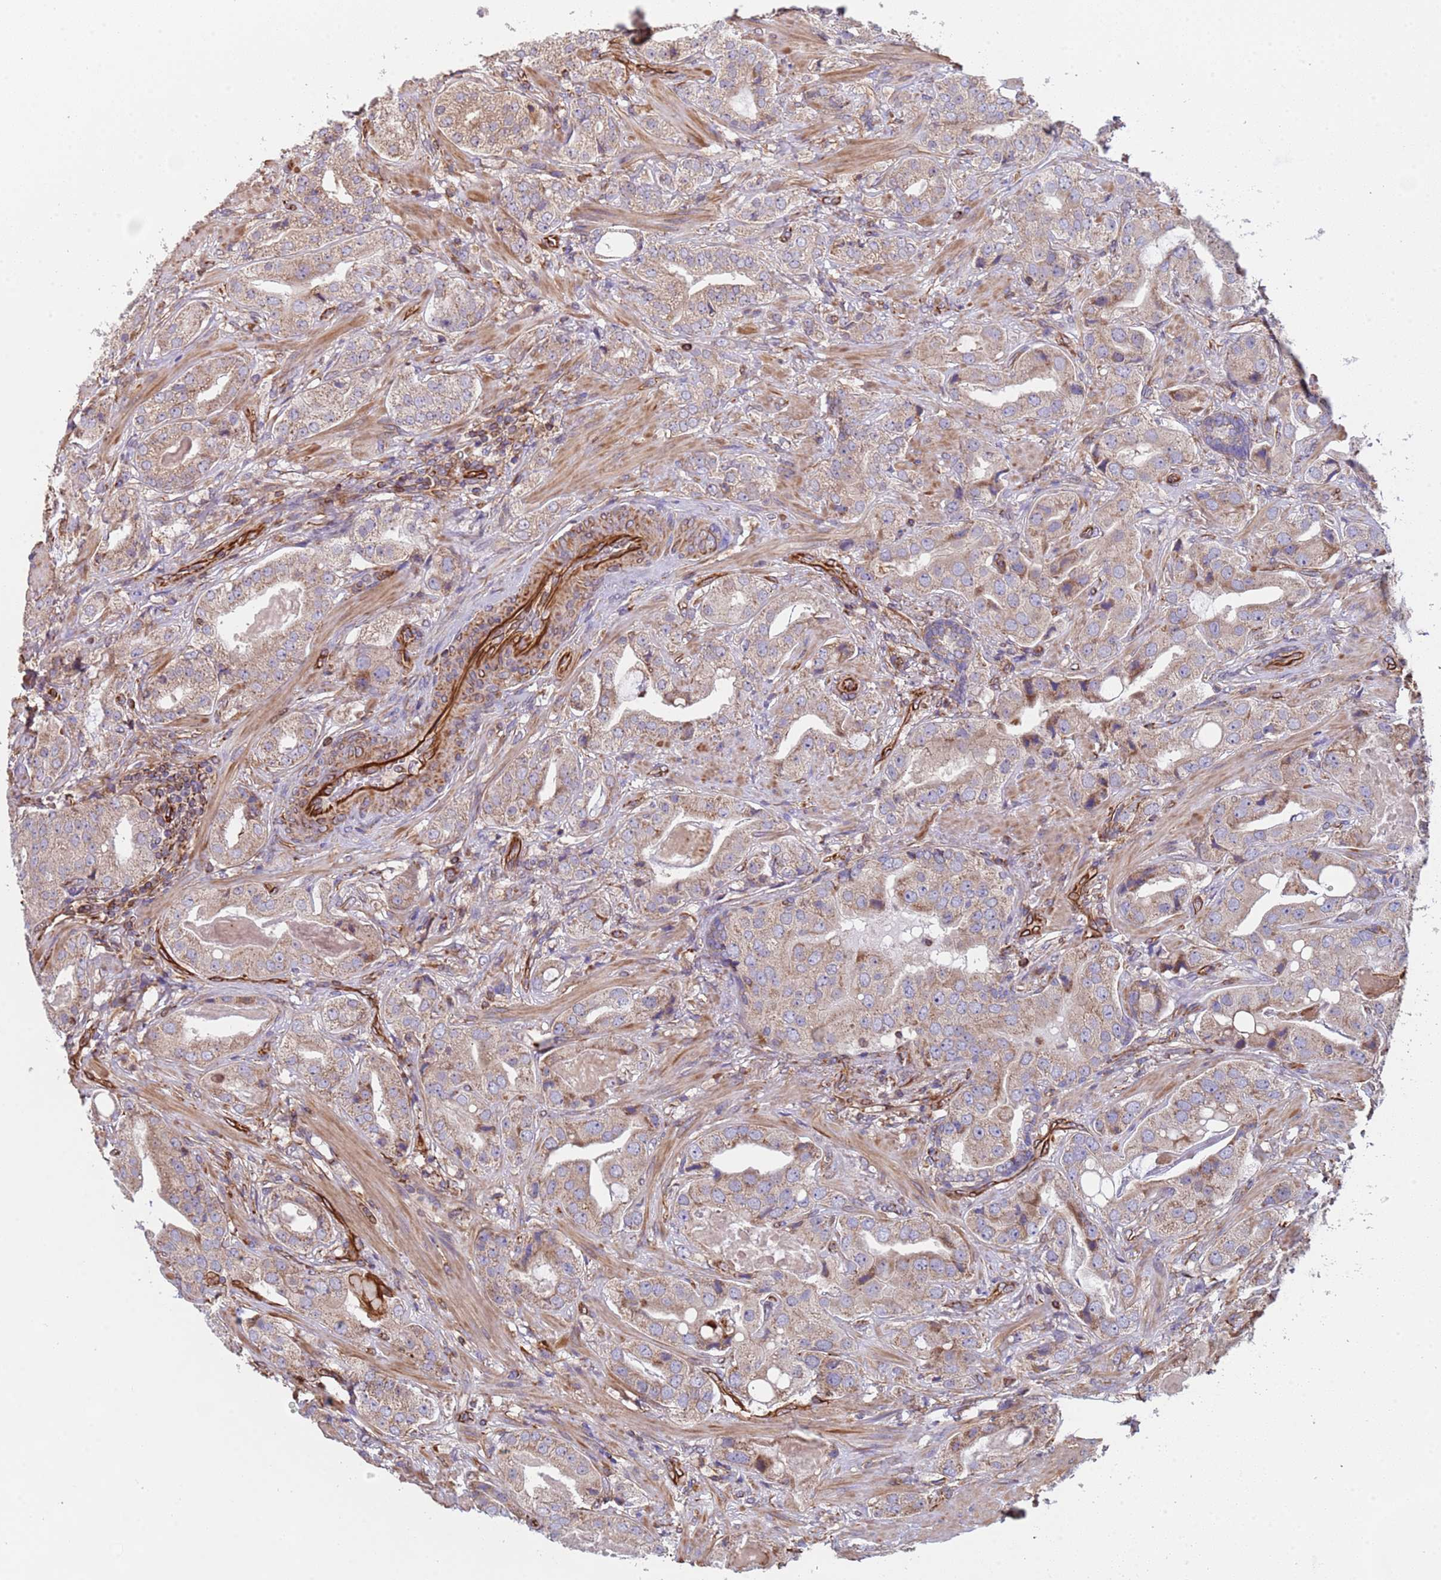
{"staining": {"intensity": "moderate", "quantity": ">75%", "location": "cytoplasmic/membranous"}, "tissue": "prostate cancer", "cell_type": "Tumor cells", "image_type": "cancer", "snomed": [{"axis": "morphology", "description": "Adenocarcinoma, High grade"}, {"axis": "topography", "description": "Prostate"}], "caption": "Immunohistochemistry (IHC) (DAB) staining of prostate high-grade adenocarcinoma shows moderate cytoplasmic/membranous protein expression in approximately >75% of tumor cells.", "gene": "NUDT12", "patient": {"sex": "male", "age": 63}}